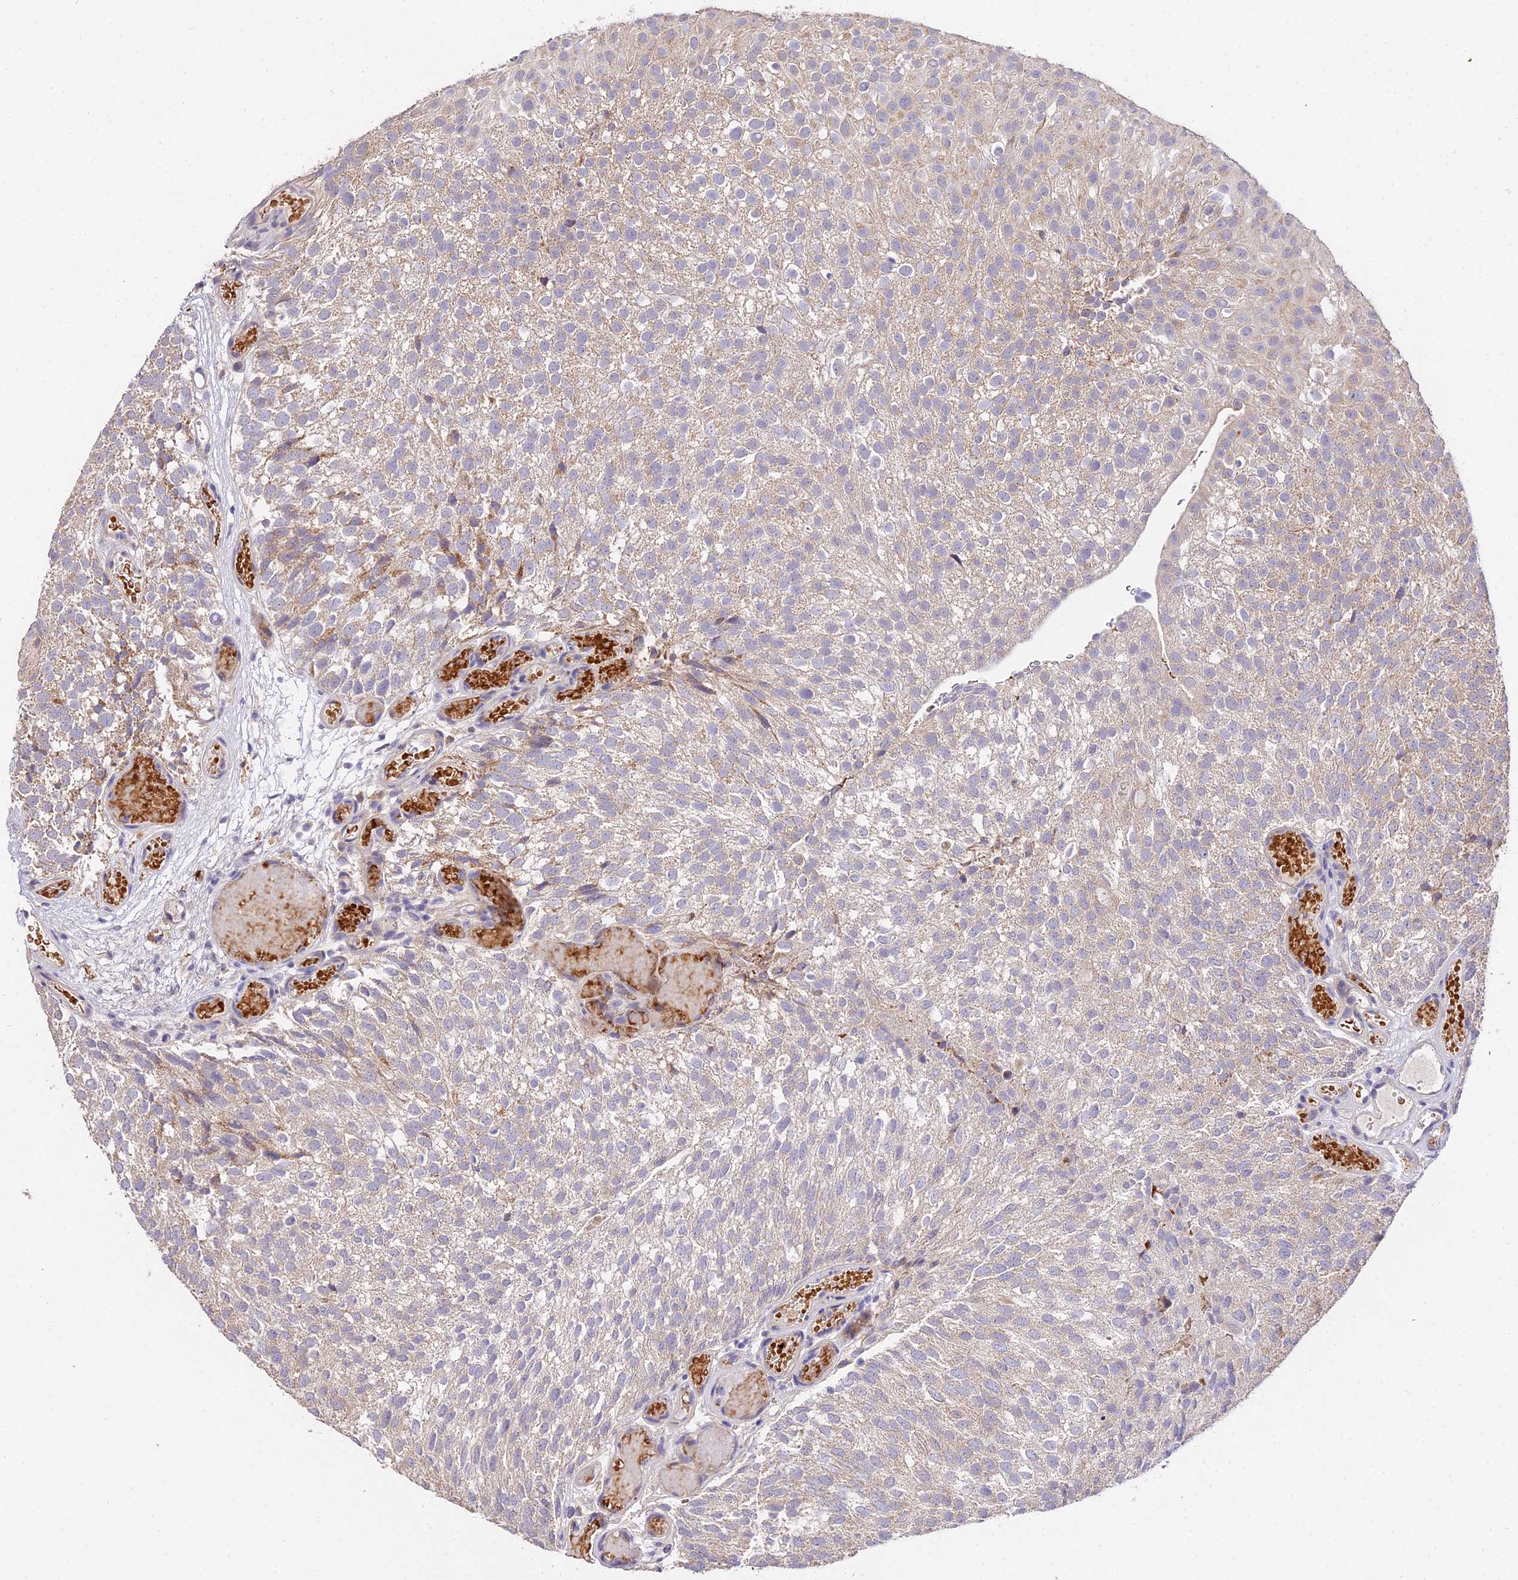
{"staining": {"intensity": "weak", "quantity": "25%-75%", "location": "cytoplasmic/membranous"}, "tissue": "urothelial cancer", "cell_type": "Tumor cells", "image_type": "cancer", "snomed": [{"axis": "morphology", "description": "Urothelial carcinoma, Low grade"}, {"axis": "topography", "description": "Urinary bladder"}], "caption": "Low-grade urothelial carcinoma was stained to show a protein in brown. There is low levels of weak cytoplasmic/membranous staining in about 25%-75% of tumor cells.", "gene": "WDR5B", "patient": {"sex": "male", "age": 78}}